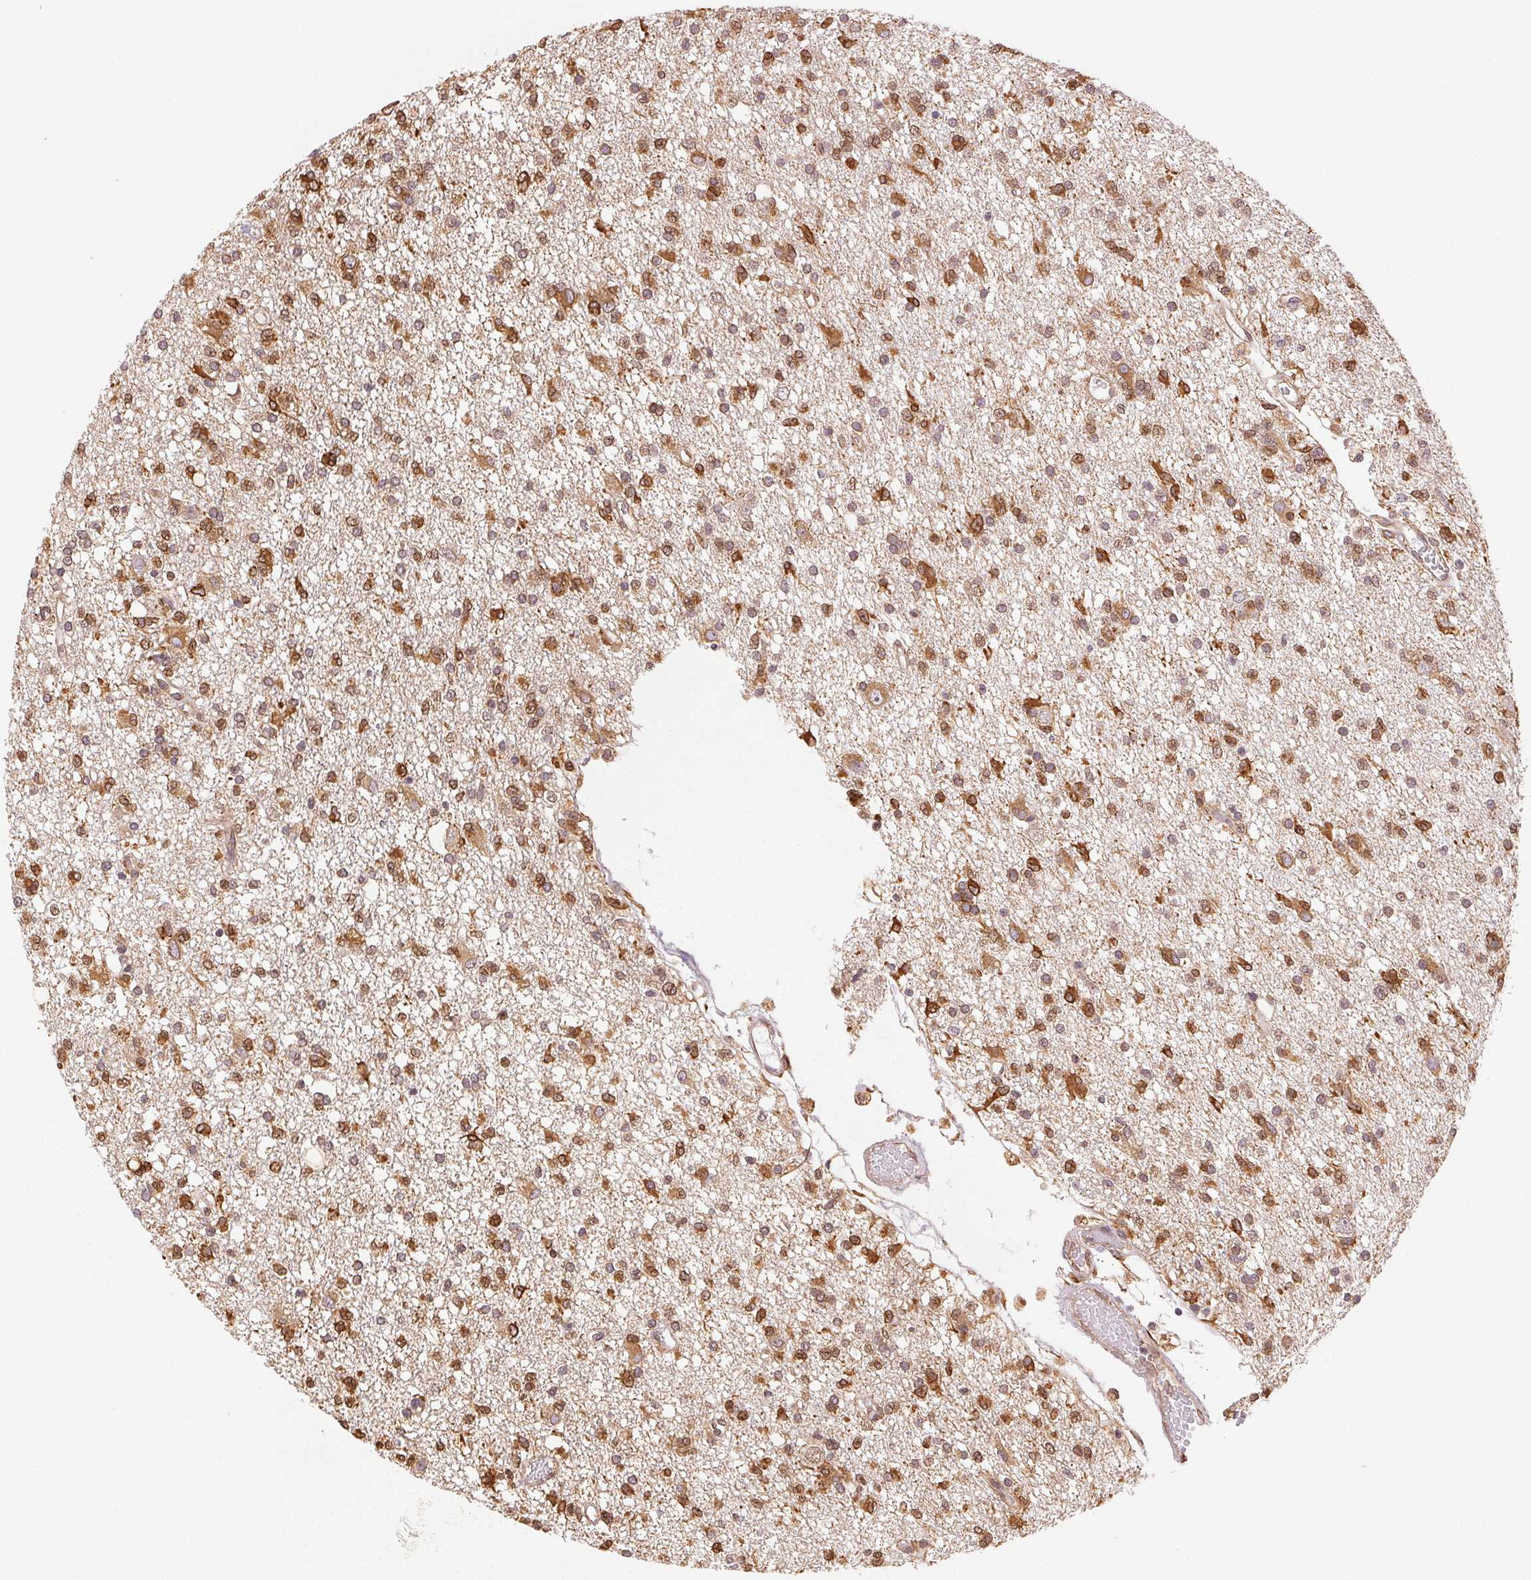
{"staining": {"intensity": "strong", "quantity": ">75%", "location": "cytoplasmic/membranous"}, "tissue": "glioma", "cell_type": "Tumor cells", "image_type": "cancer", "snomed": [{"axis": "morphology", "description": "Glioma, malignant, Low grade"}, {"axis": "topography", "description": "Brain"}], "caption": "Tumor cells show high levels of strong cytoplasmic/membranous expression in about >75% of cells in human malignant low-grade glioma. (DAB (3,3'-diaminobenzidine) IHC, brown staining for protein, blue staining for nuclei).", "gene": "RCN3", "patient": {"sex": "male", "age": 64}}